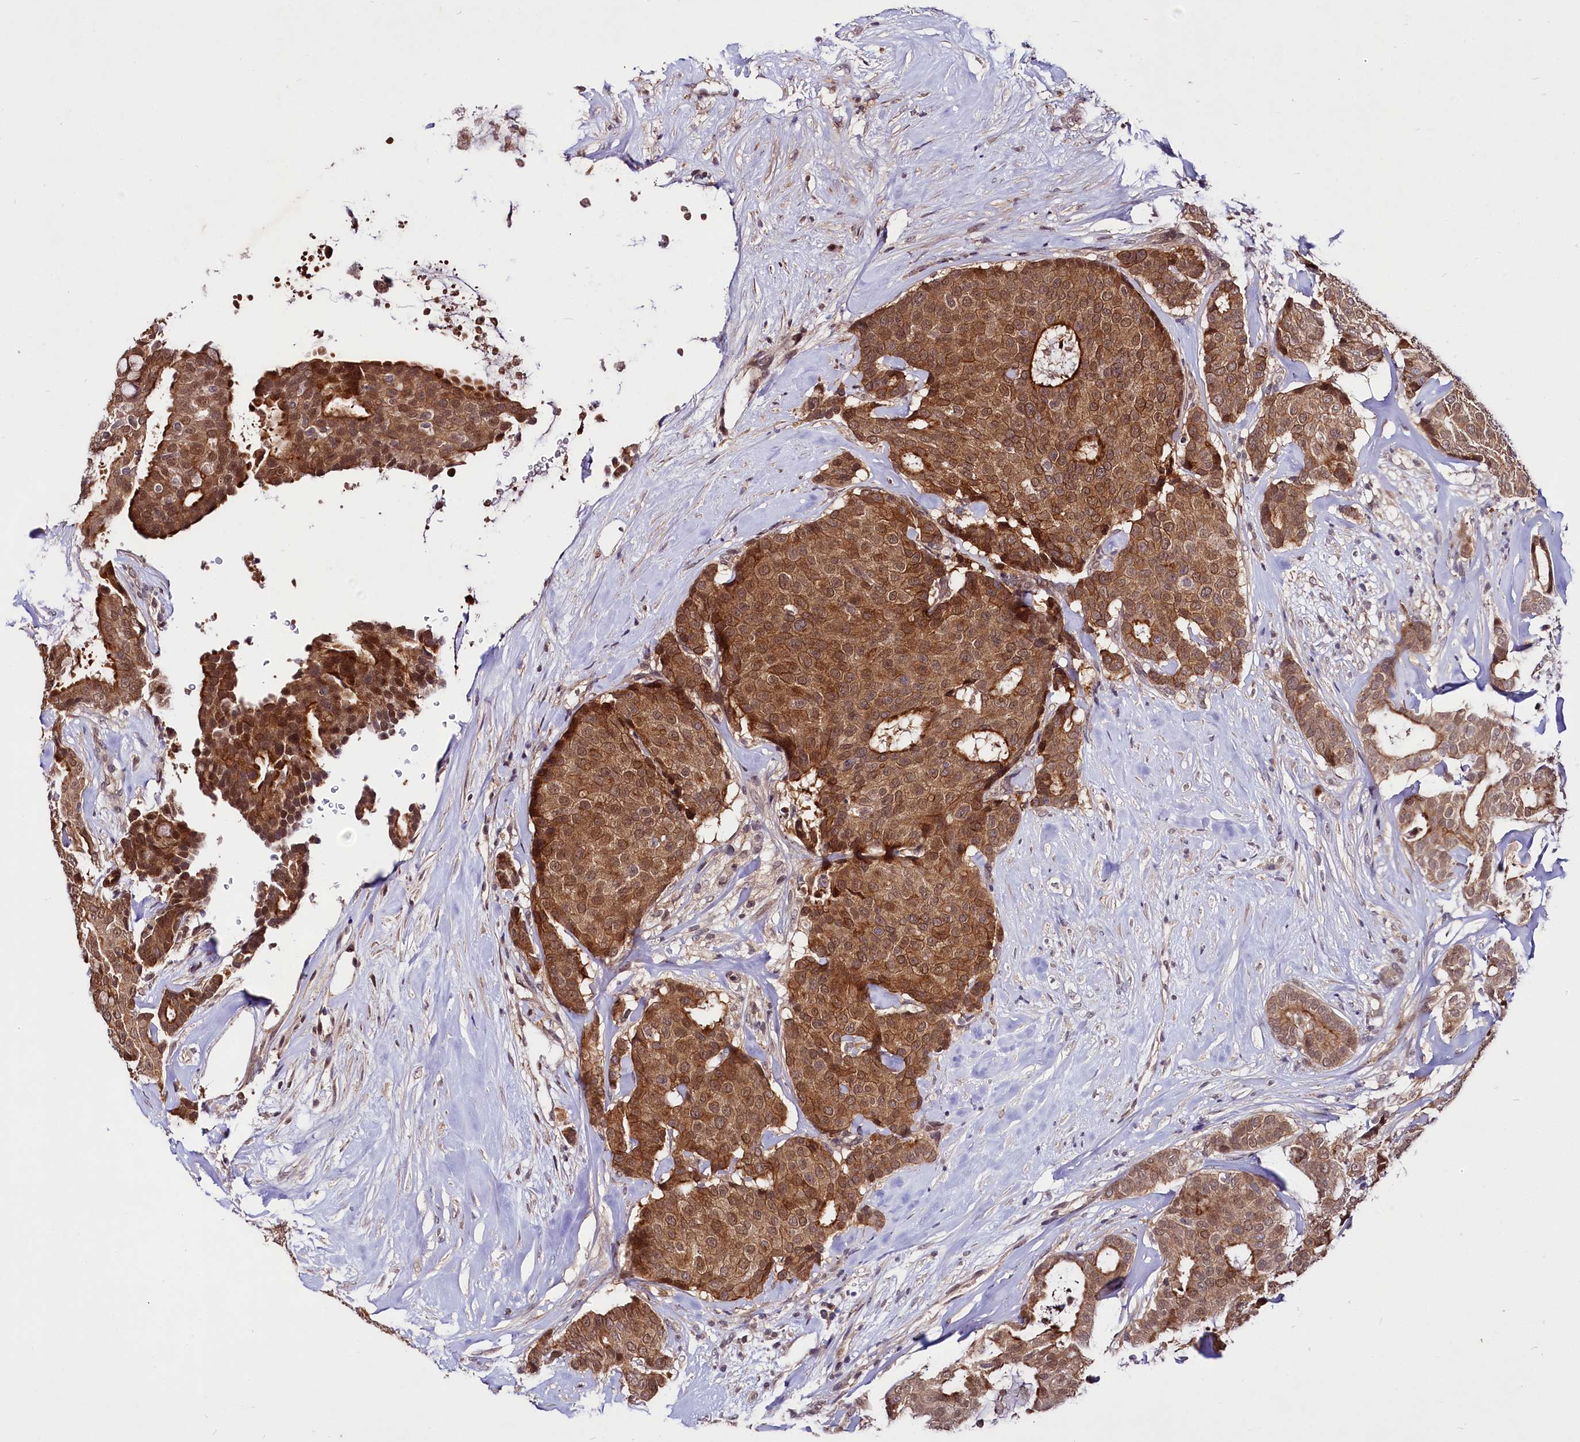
{"staining": {"intensity": "strong", "quantity": ">75%", "location": "cytoplasmic/membranous,nuclear"}, "tissue": "breast cancer", "cell_type": "Tumor cells", "image_type": "cancer", "snomed": [{"axis": "morphology", "description": "Duct carcinoma"}, {"axis": "topography", "description": "Breast"}], "caption": "This image shows intraductal carcinoma (breast) stained with IHC to label a protein in brown. The cytoplasmic/membranous and nuclear of tumor cells show strong positivity for the protein. Nuclei are counter-stained blue.", "gene": "UBE3A", "patient": {"sex": "female", "age": 75}}